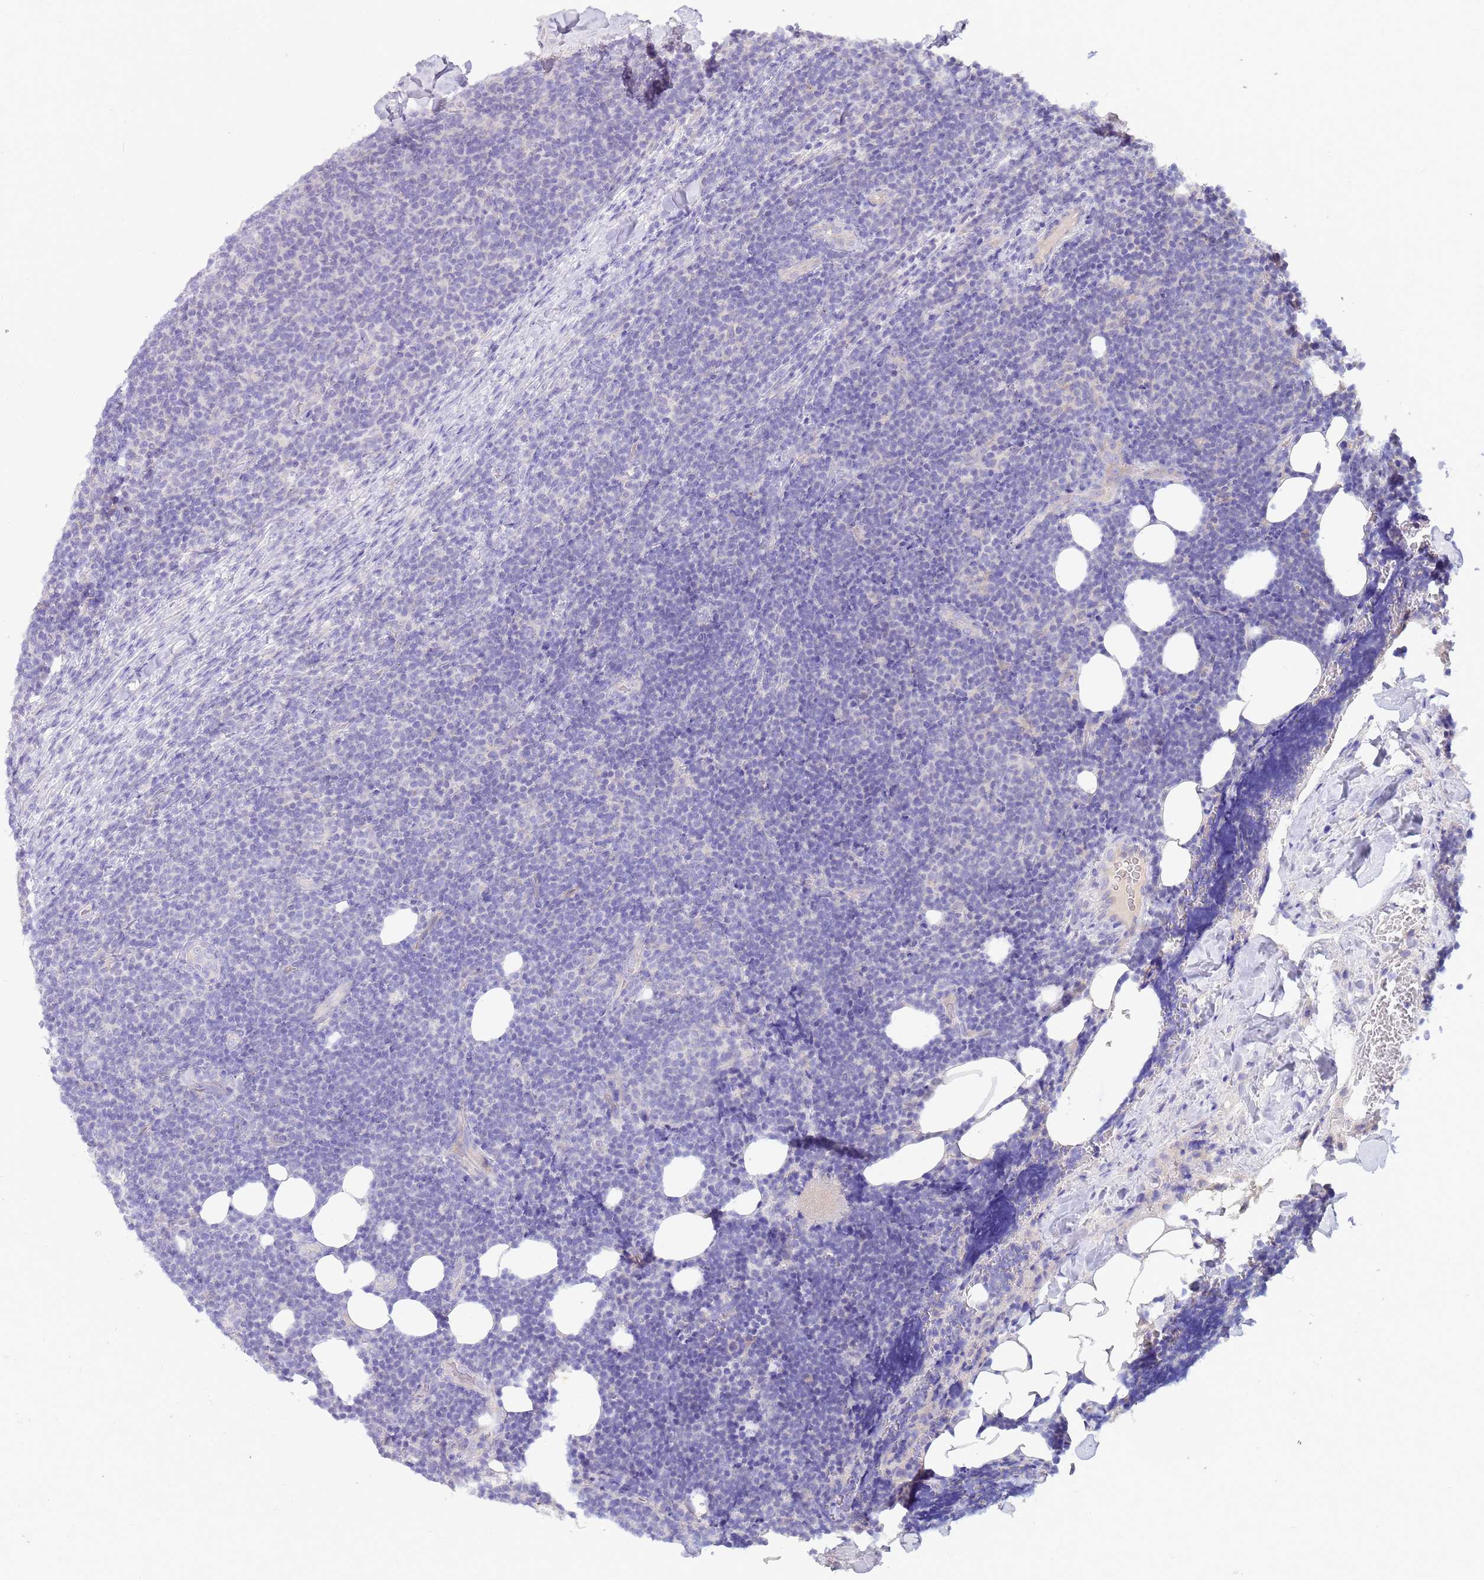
{"staining": {"intensity": "negative", "quantity": "none", "location": "none"}, "tissue": "lymphoma", "cell_type": "Tumor cells", "image_type": "cancer", "snomed": [{"axis": "morphology", "description": "Malignant lymphoma, non-Hodgkin's type, Low grade"}, {"axis": "topography", "description": "Lymph node"}], "caption": "Tumor cells are negative for protein expression in human malignant lymphoma, non-Hodgkin's type (low-grade).", "gene": "SLC44A4", "patient": {"sex": "male", "age": 66}}